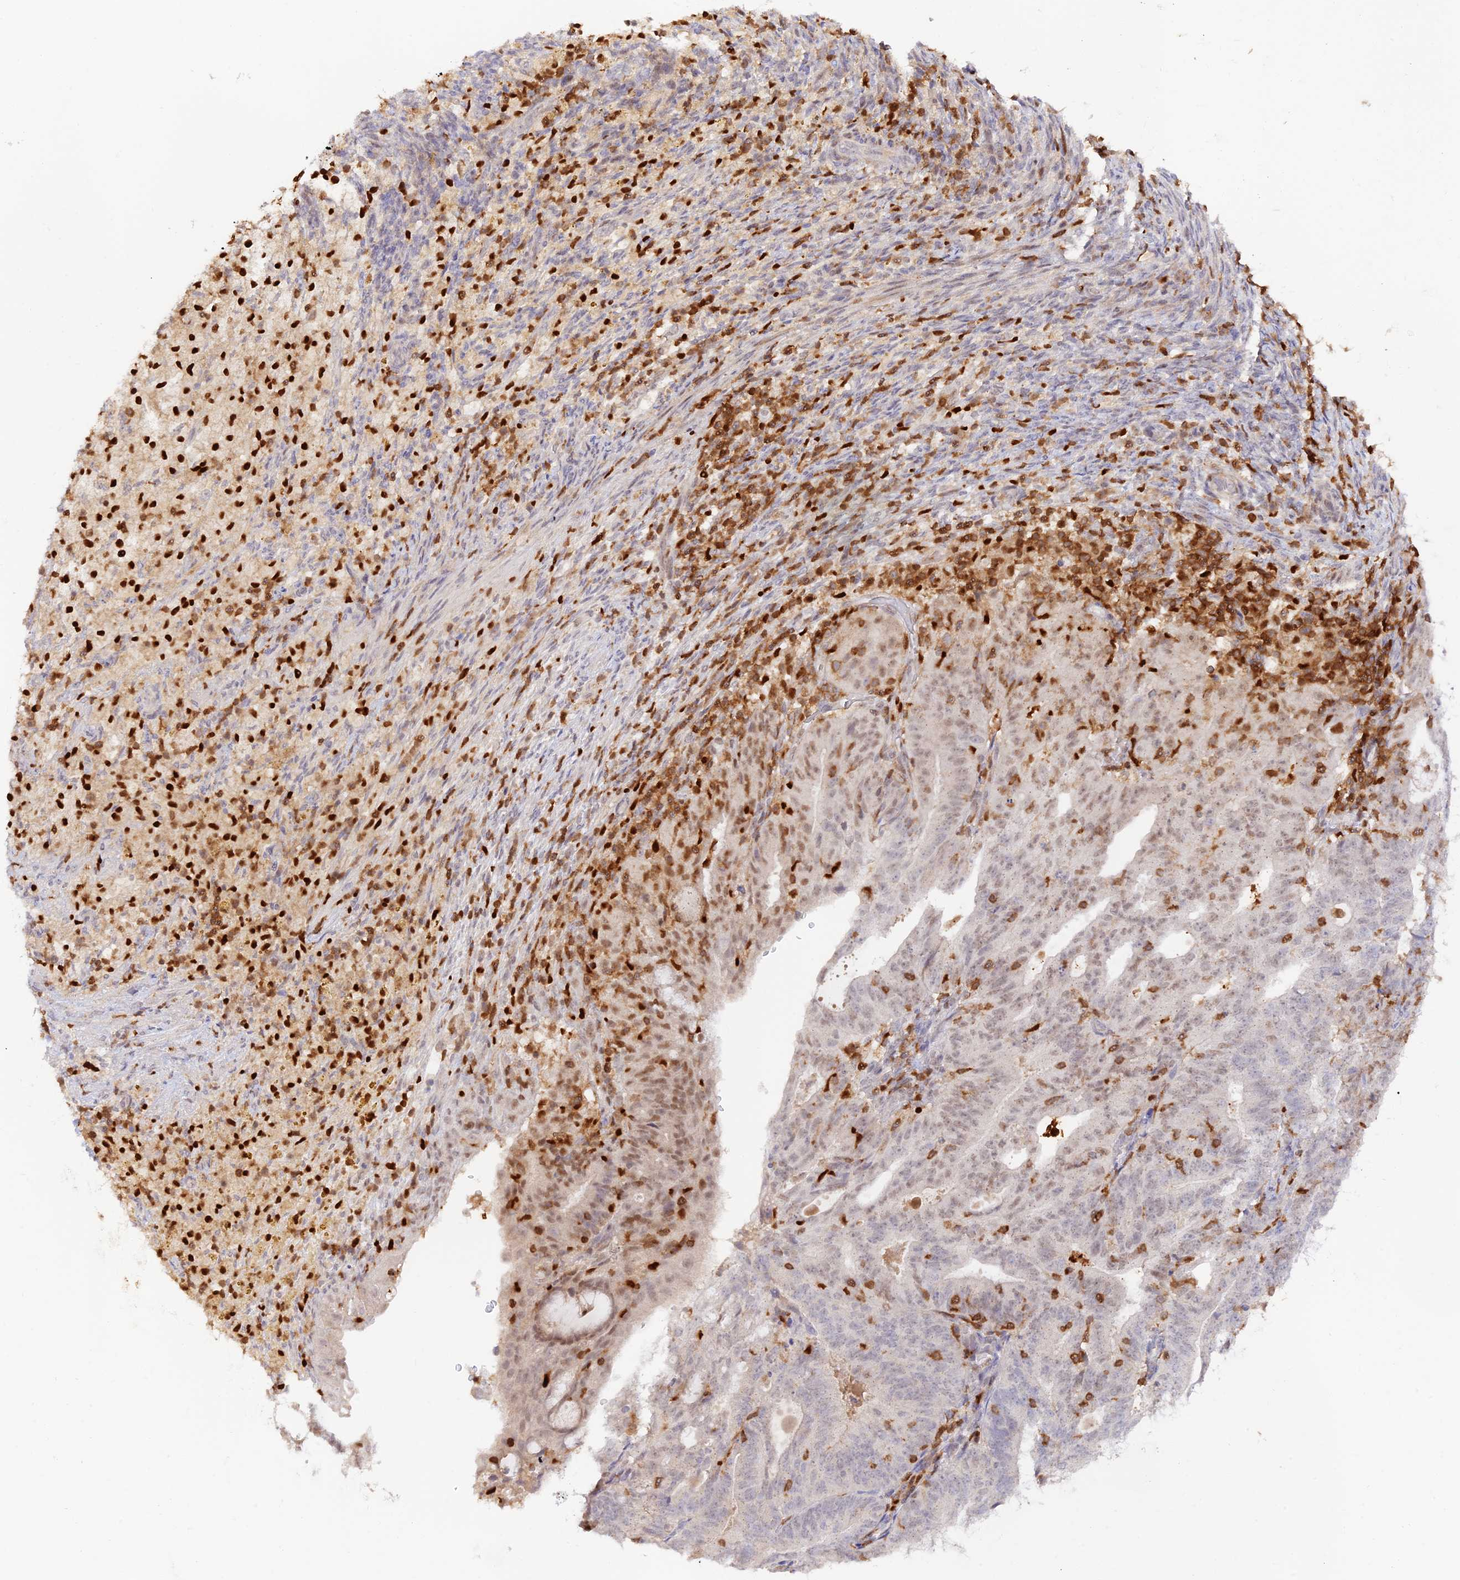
{"staining": {"intensity": "weak", "quantity": "25%-75%", "location": "nuclear"}, "tissue": "endometrial cancer", "cell_type": "Tumor cells", "image_type": "cancer", "snomed": [{"axis": "morphology", "description": "Adenocarcinoma, NOS"}, {"axis": "topography", "description": "Endometrium"}], "caption": "An immunohistochemistry micrograph of tumor tissue is shown. Protein staining in brown shows weak nuclear positivity in endometrial adenocarcinoma within tumor cells.", "gene": "DENND1C", "patient": {"sex": "female", "age": 70}}